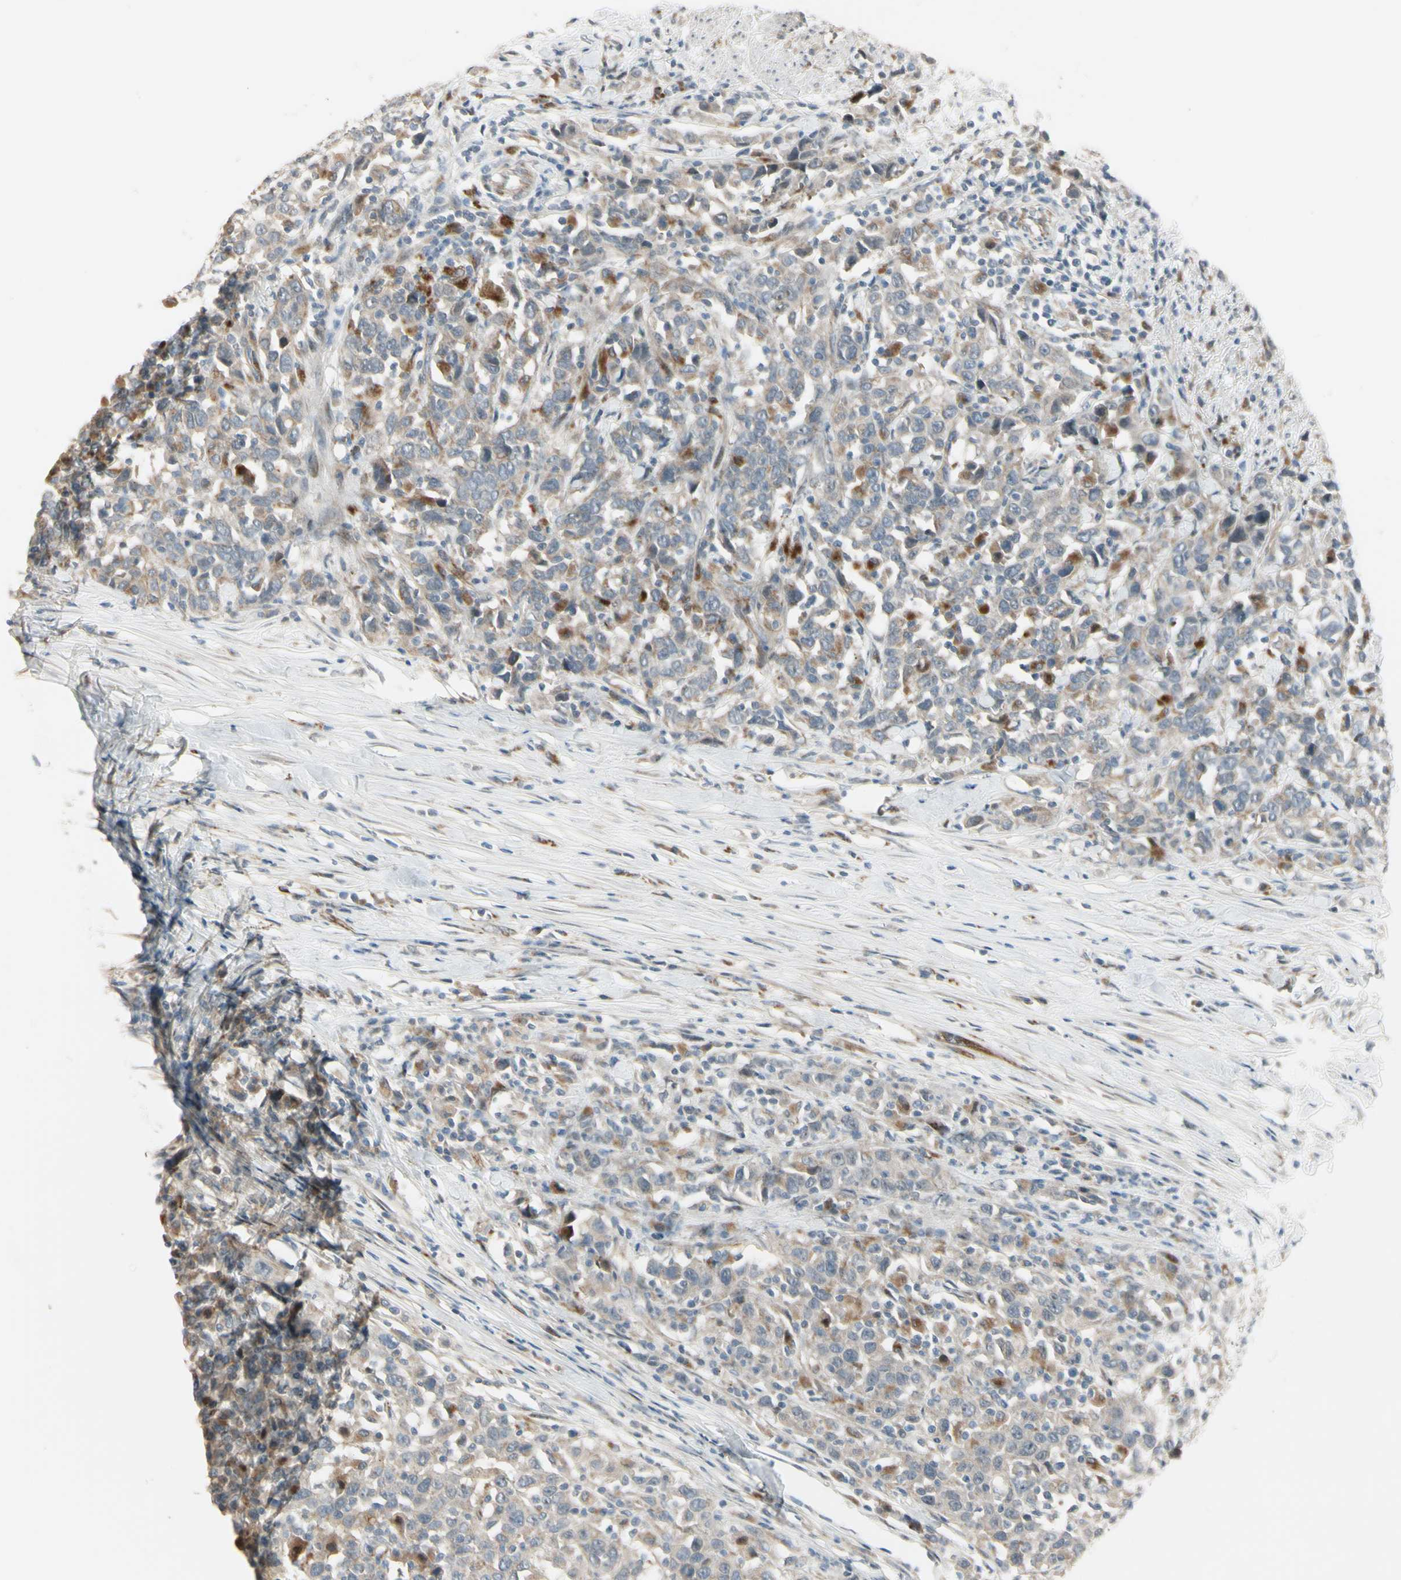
{"staining": {"intensity": "weak", "quantity": "25%-75%", "location": "cytoplasmic/membranous"}, "tissue": "urothelial cancer", "cell_type": "Tumor cells", "image_type": "cancer", "snomed": [{"axis": "morphology", "description": "Urothelial carcinoma, High grade"}, {"axis": "topography", "description": "Urinary bladder"}], "caption": "IHC of urothelial carcinoma (high-grade) displays low levels of weak cytoplasmic/membranous expression in approximately 25%-75% of tumor cells. (DAB = brown stain, brightfield microscopy at high magnification).", "gene": "NDFIP1", "patient": {"sex": "male", "age": 61}}